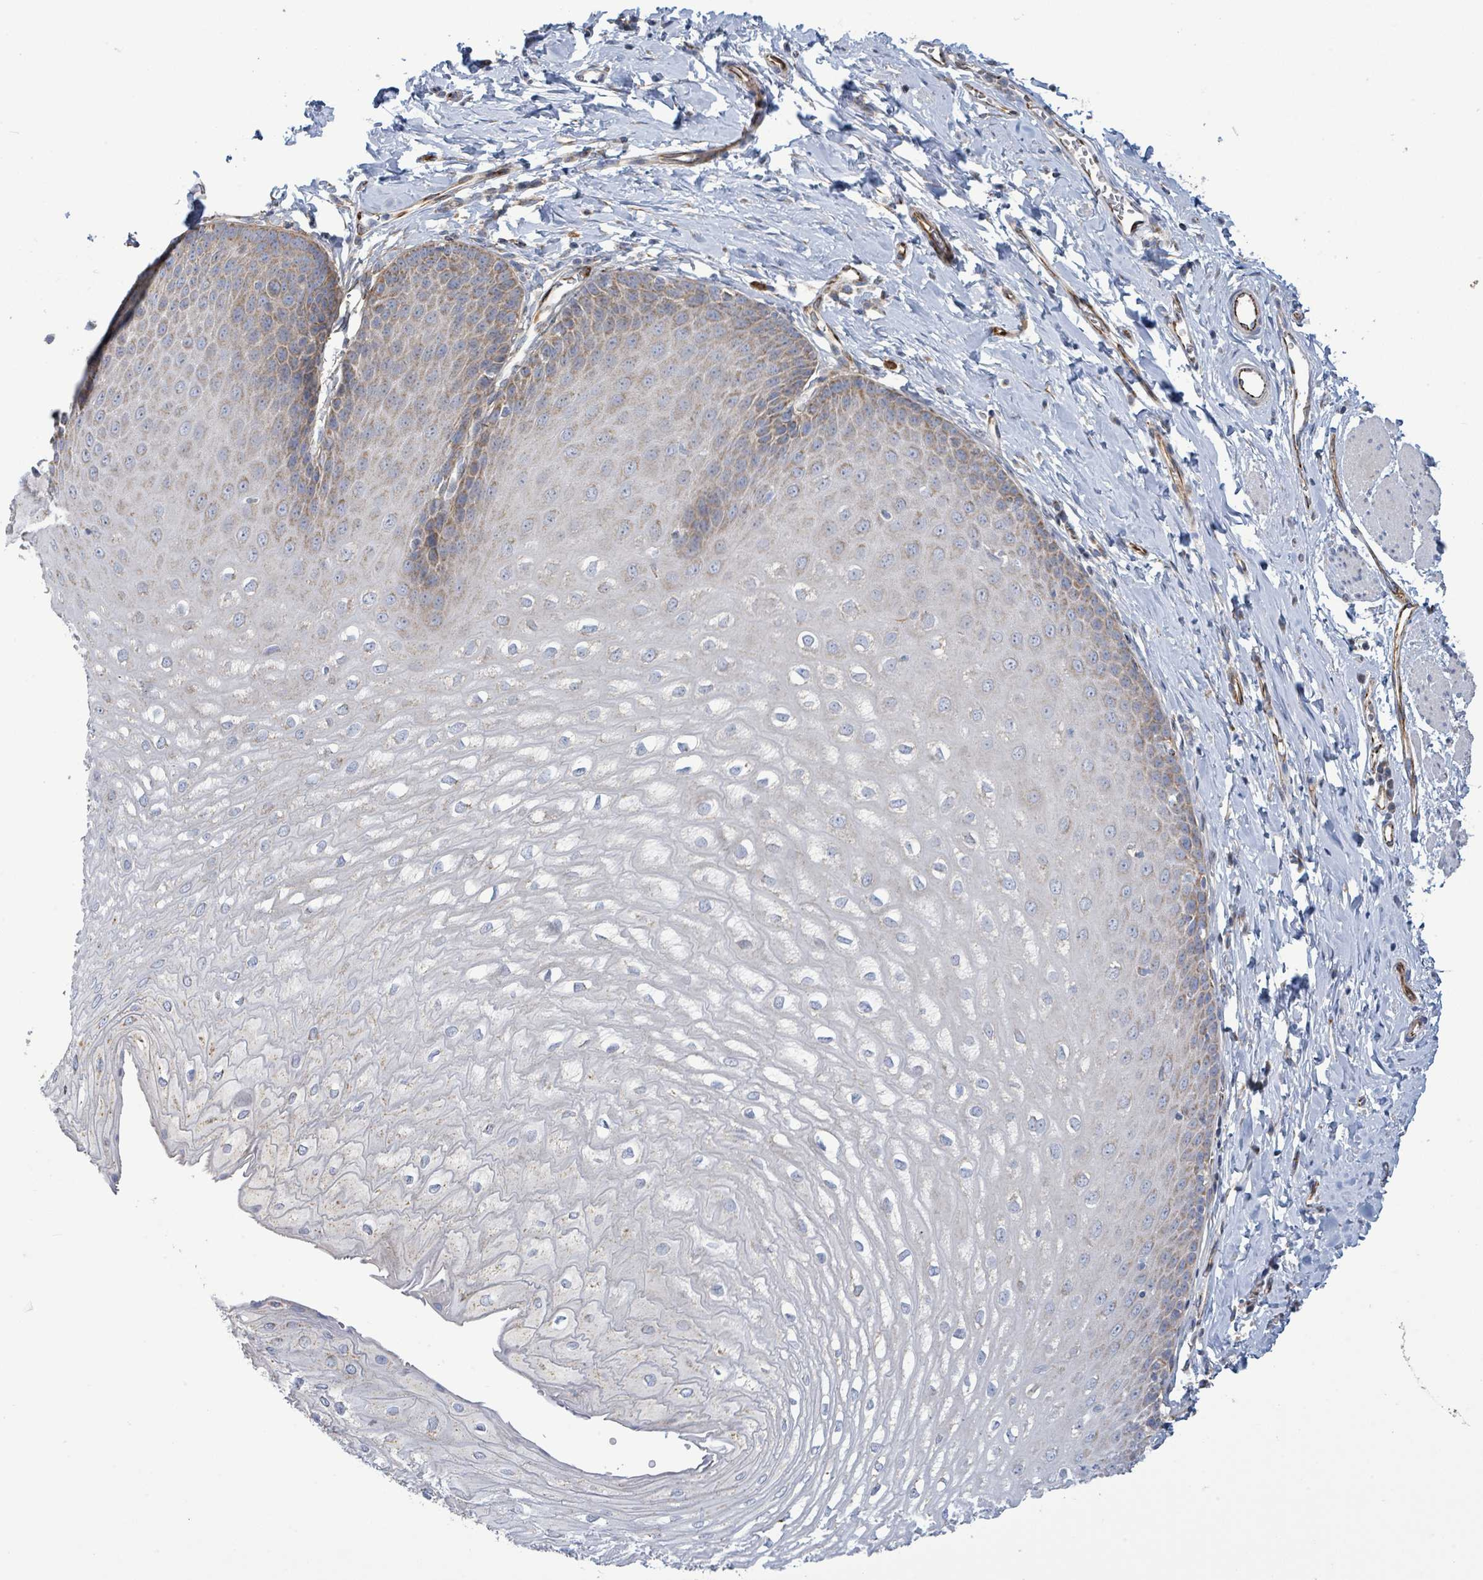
{"staining": {"intensity": "moderate", "quantity": "25%-75%", "location": "cytoplasmic/membranous"}, "tissue": "esophagus", "cell_type": "Squamous epithelial cells", "image_type": "normal", "snomed": [{"axis": "morphology", "description": "Normal tissue, NOS"}, {"axis": "topography", "description": "Esophagus"}], "caption": "Brown immunohistochemical staining in benign esophagus reveals moderate cytoplasmic/membranous staining in about 25%-75% of squamous epithelial cells. (Stains: DAB (3,3'-diaminobenzidine) in brown, nuclei in blue, Microscopy: brightfield microscopy at high magnification).", "gene": "ALG12", "patient": {"sex": "male", "age": 70}}